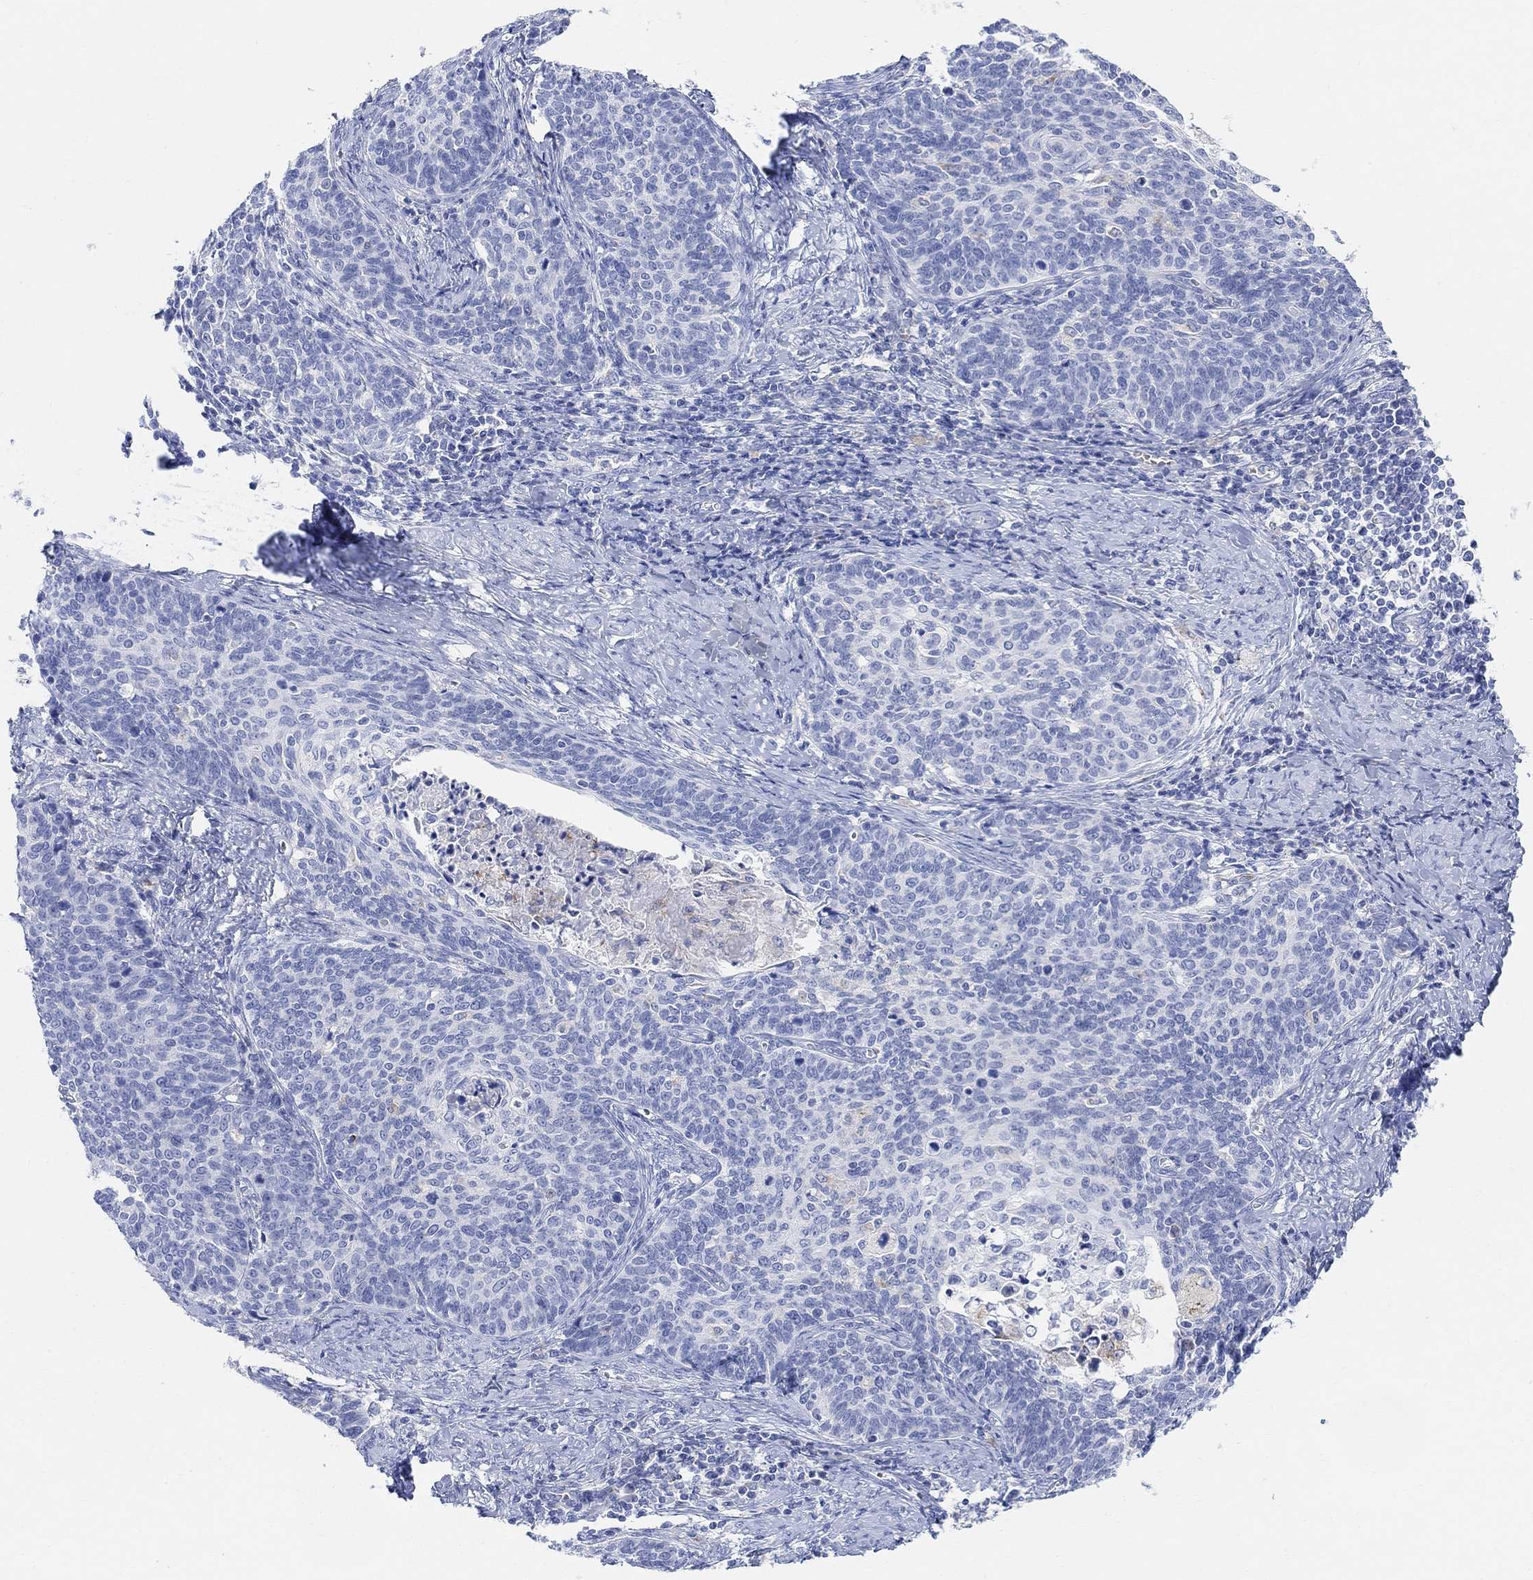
{"staining": {"intensity": "negative", "quantity": "none", "location": "none"}, "tissue": "cervical cancer", "cell_type": "Tumor cells", "image_type": "cancer", "snomed": [{"axis": "morphology", "description": "Normal tissue, NOS"}, {"axis": "morphology", "description": "Squamous cell carcinoma, NOS"}, {"axis": "topography", "description": "Cervix"}], "caption": "Immunohistochemical staining of human cervical squamous cell carcinoma demonstrates no significant expression in tumor cells.", "gene": "RETNLB", "patient": {"sex": "female", "age": 39}}